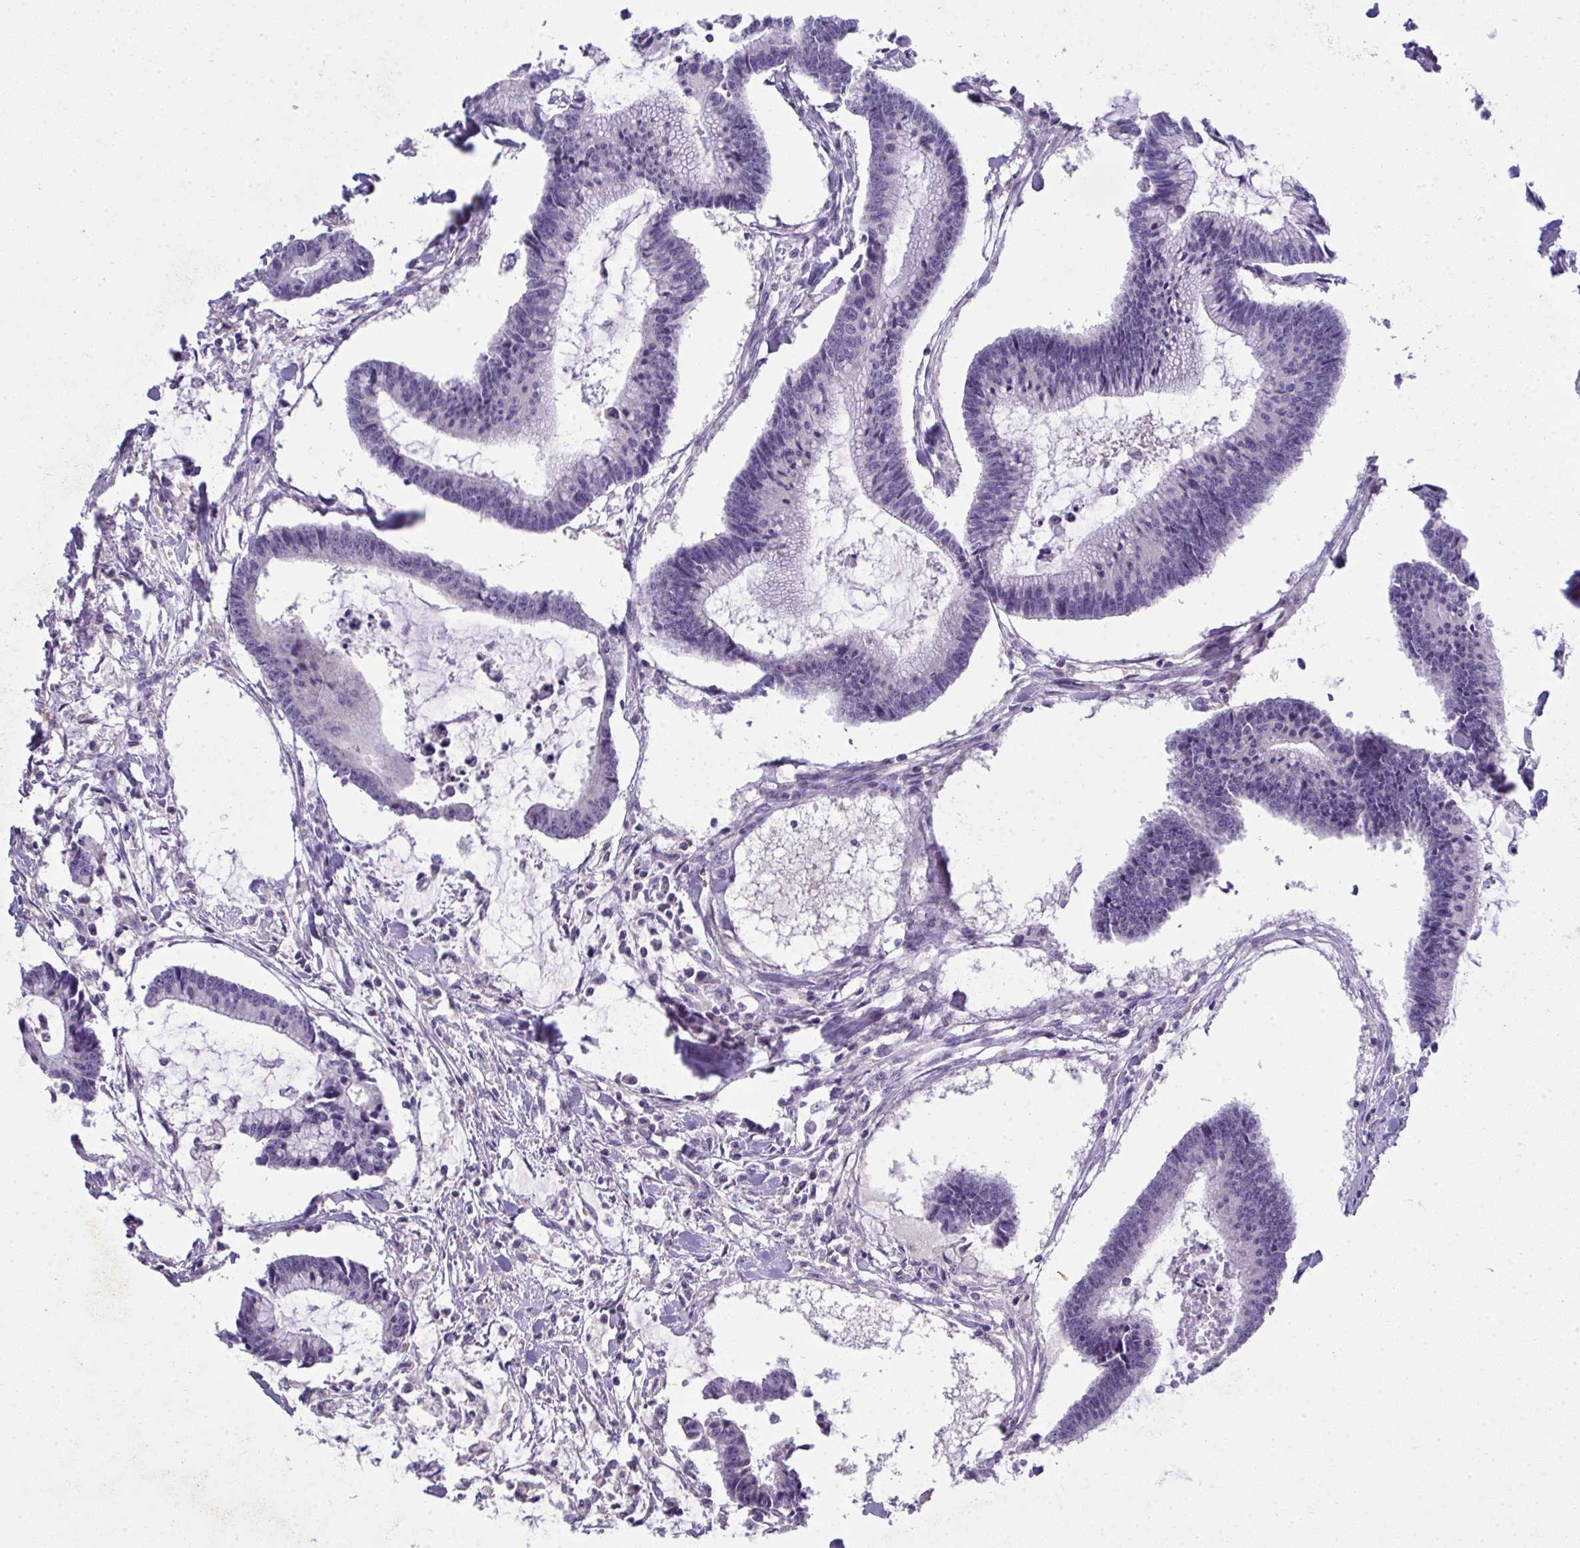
{"staining": {"intensity": "negative", "quantity": "none", "location": "none"}, "tissue": "colorectal cancer", "cell_type": "Tumor cells", "image_type": "cancer", "snomed": [{"axis": "morphology", "description": "Adenocarcinoma, NOS"}, {"axis": "topography", "description": "Colon"}], "caption": "Colorectal cancer was stained to show a protein in brown. There is no significant positivity in tumor cells. The staining was performed using DAB (3,3'-diaminobenzidine) to visualize the protein expression in brown, while the nuclei were stained in blue with hematoxylin (Magnification: 20x).", "gene": "SPTB", "patient": {"sex": "female", "age": 78}}